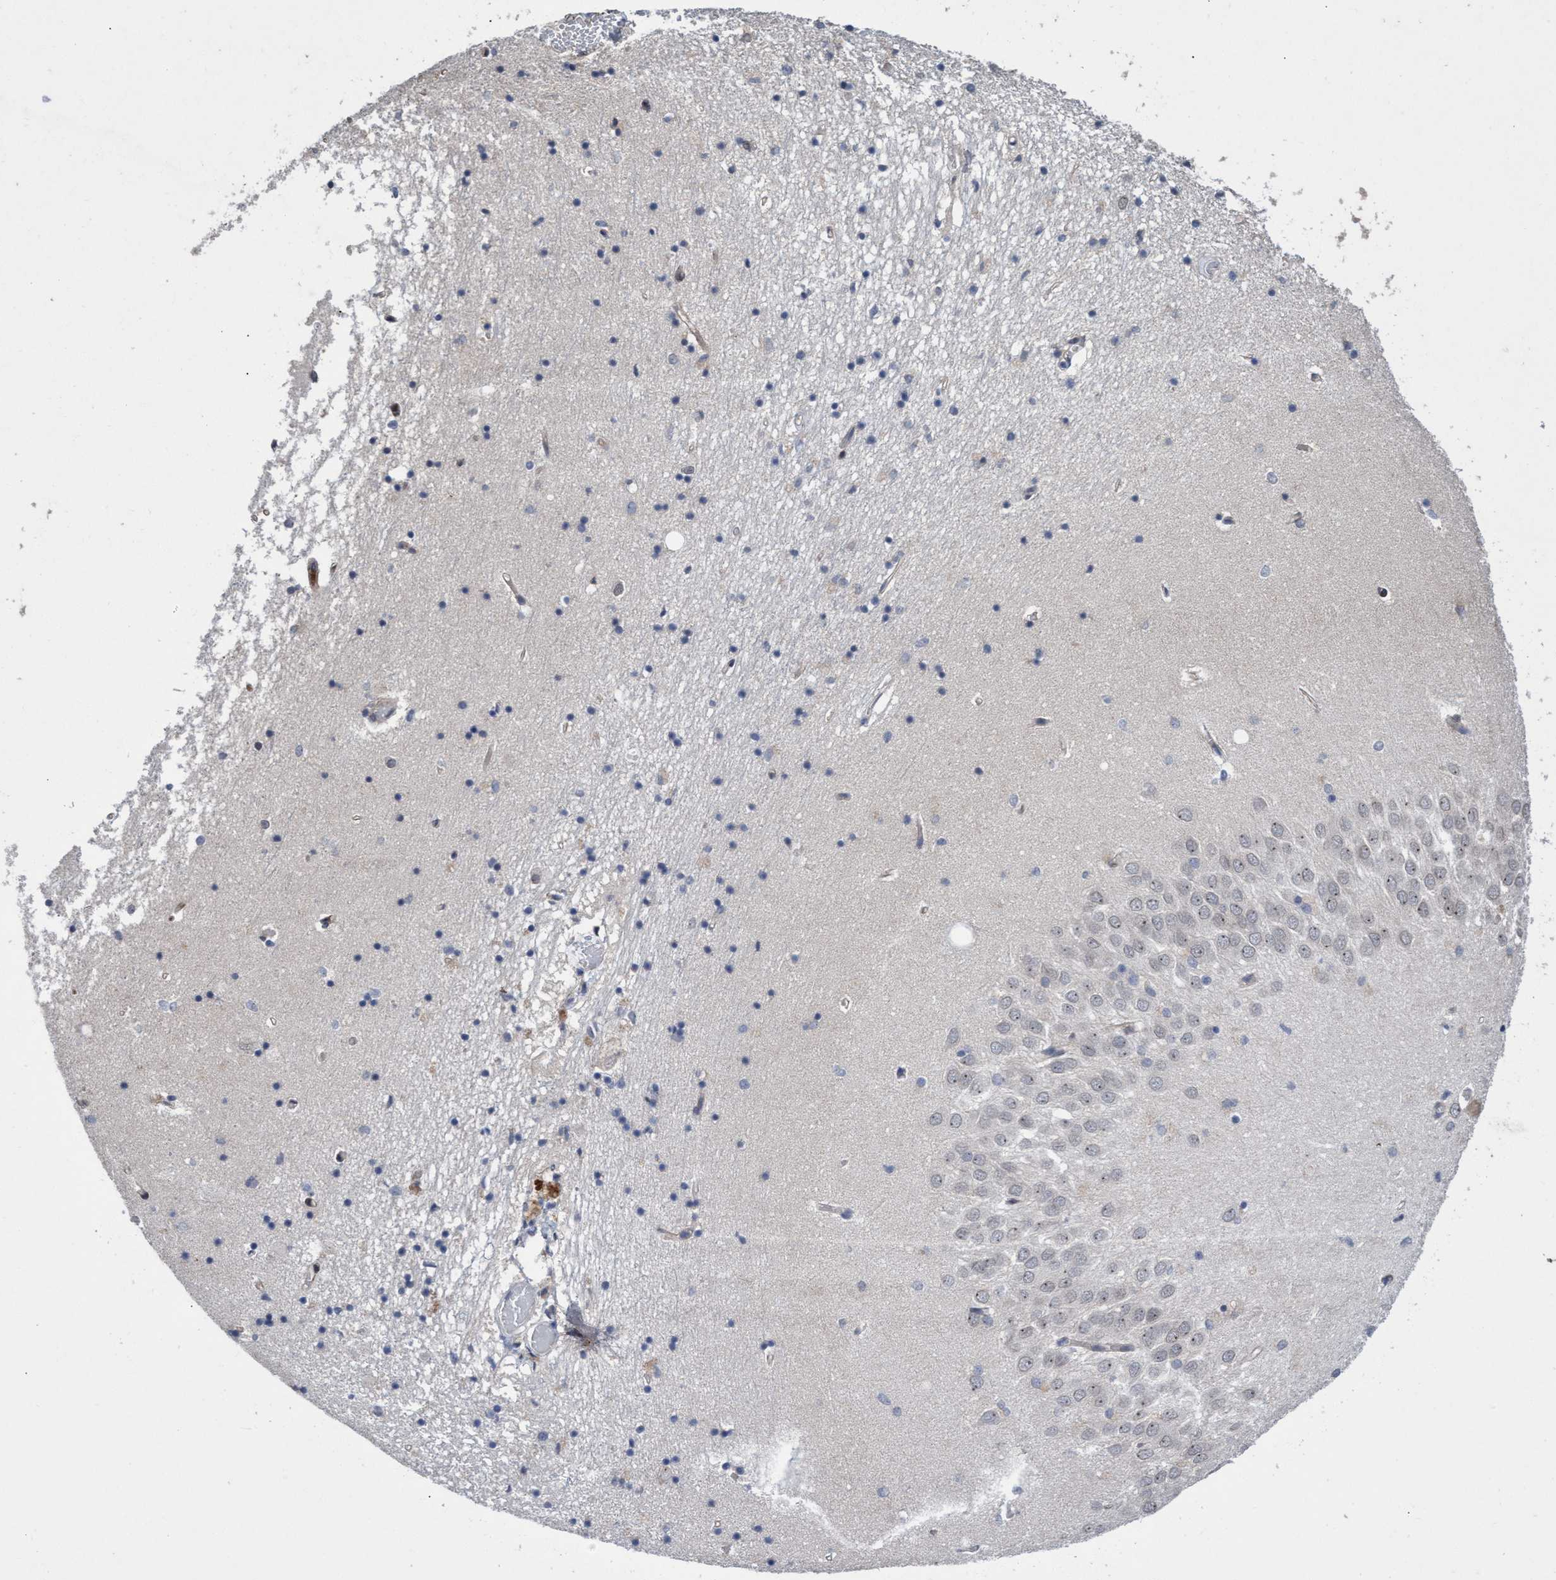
{"staining": {"intensity": "weak", "quantity": "<25%", "location": "nuclear"}, "tissue": "hippocampus", "cell_type": "Glial cells", "image_type": "normal", "snomed": [{"axis": "morphology", "description": "Normal tissue, NOS"}, {"axis": "topography", "description": "Hippocampus"}], "caption": "The image displays no significant expression in glial cells of hippocampus. (DAB (3,3'-diaminobenzidine) IHC, high magnification).", "gene": "ZNF750", "patient": {"sex": "male", "age": 70}}